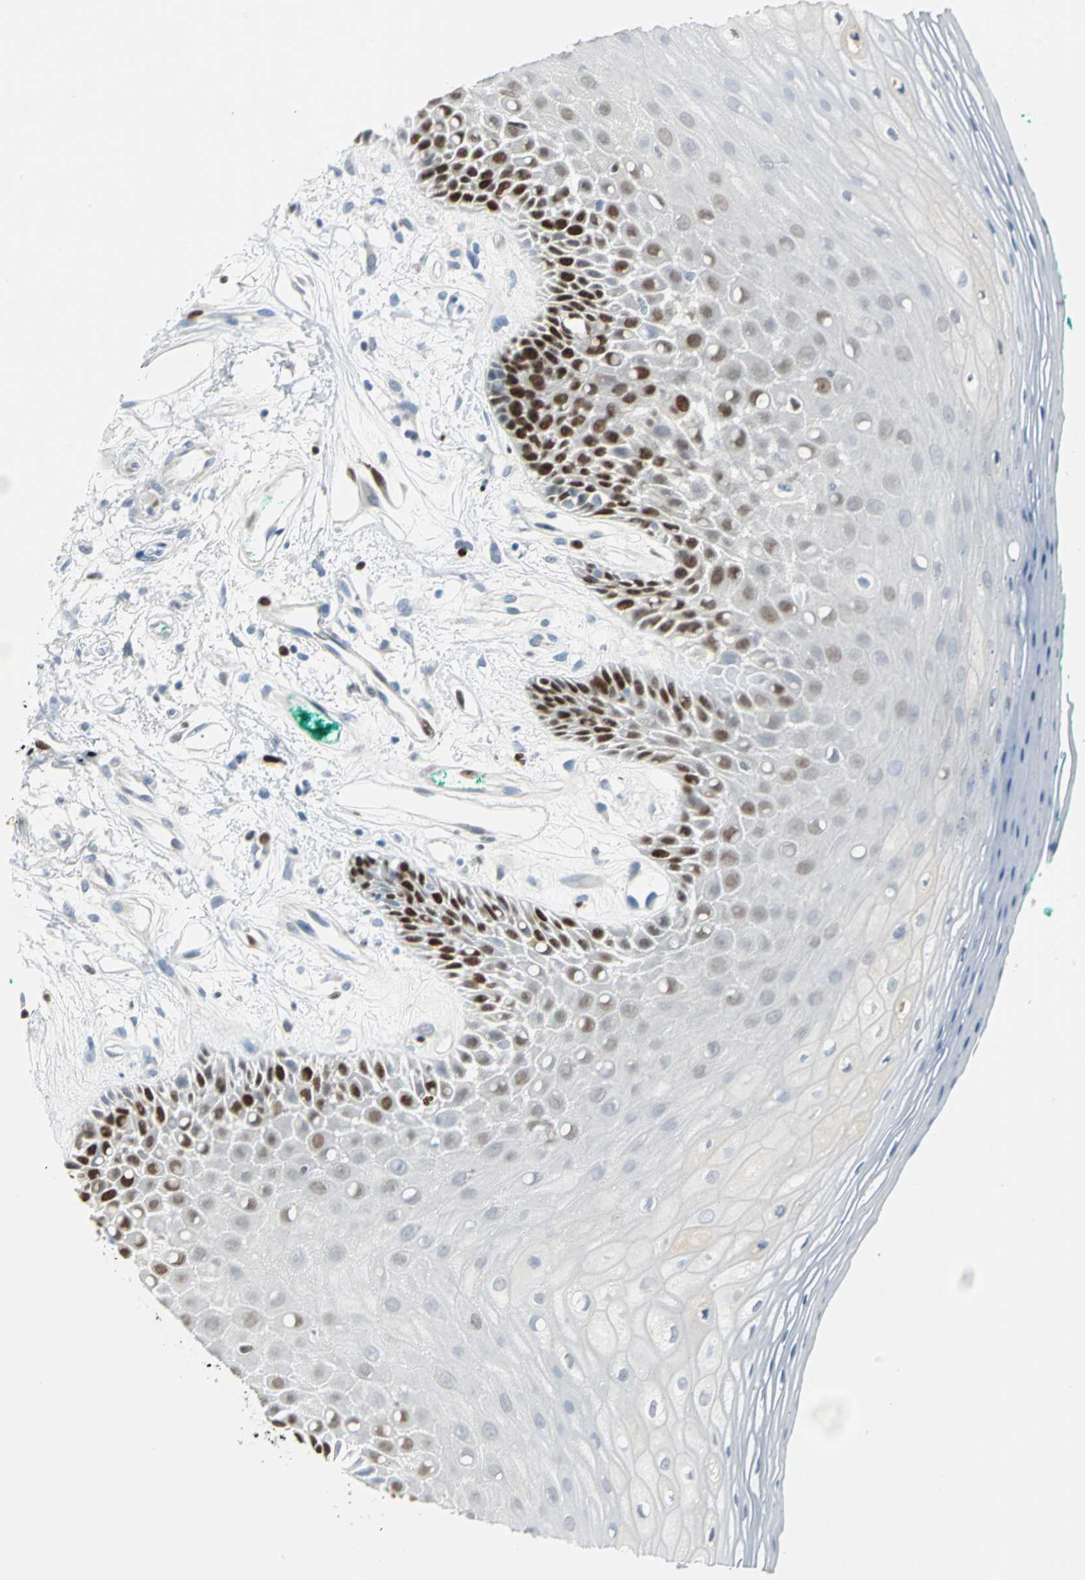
{"staining": {"intensity": "strong", "quantity": "<25%", "location": "nuclear"}, "tissue": "oral mucosa", "cell_type": "Squamous epithelial cells", "image_type": "normal", "snomed": [{"axis": "morphology", "description": "Normal tissue, NOS"}, {"axis": "morphology", "description": "Squamous cell carcinoma, NOS"}, {"axis": "topography", "description": "Skeletal muscle"}, {"axis": "topography", "description": "Oral tissue"}, {"axis": "topography", "description": "Head-Neck"}], "caption": "Immunohistochemistry photomicrograph of normal oral mucosa stained for a protein (brown), which shows medium levels of strong nuclear expression in approximately <25% of squamous epithelial cells.", "gene": "MCM4", "patient": {"sex": "female", "age": 84}}